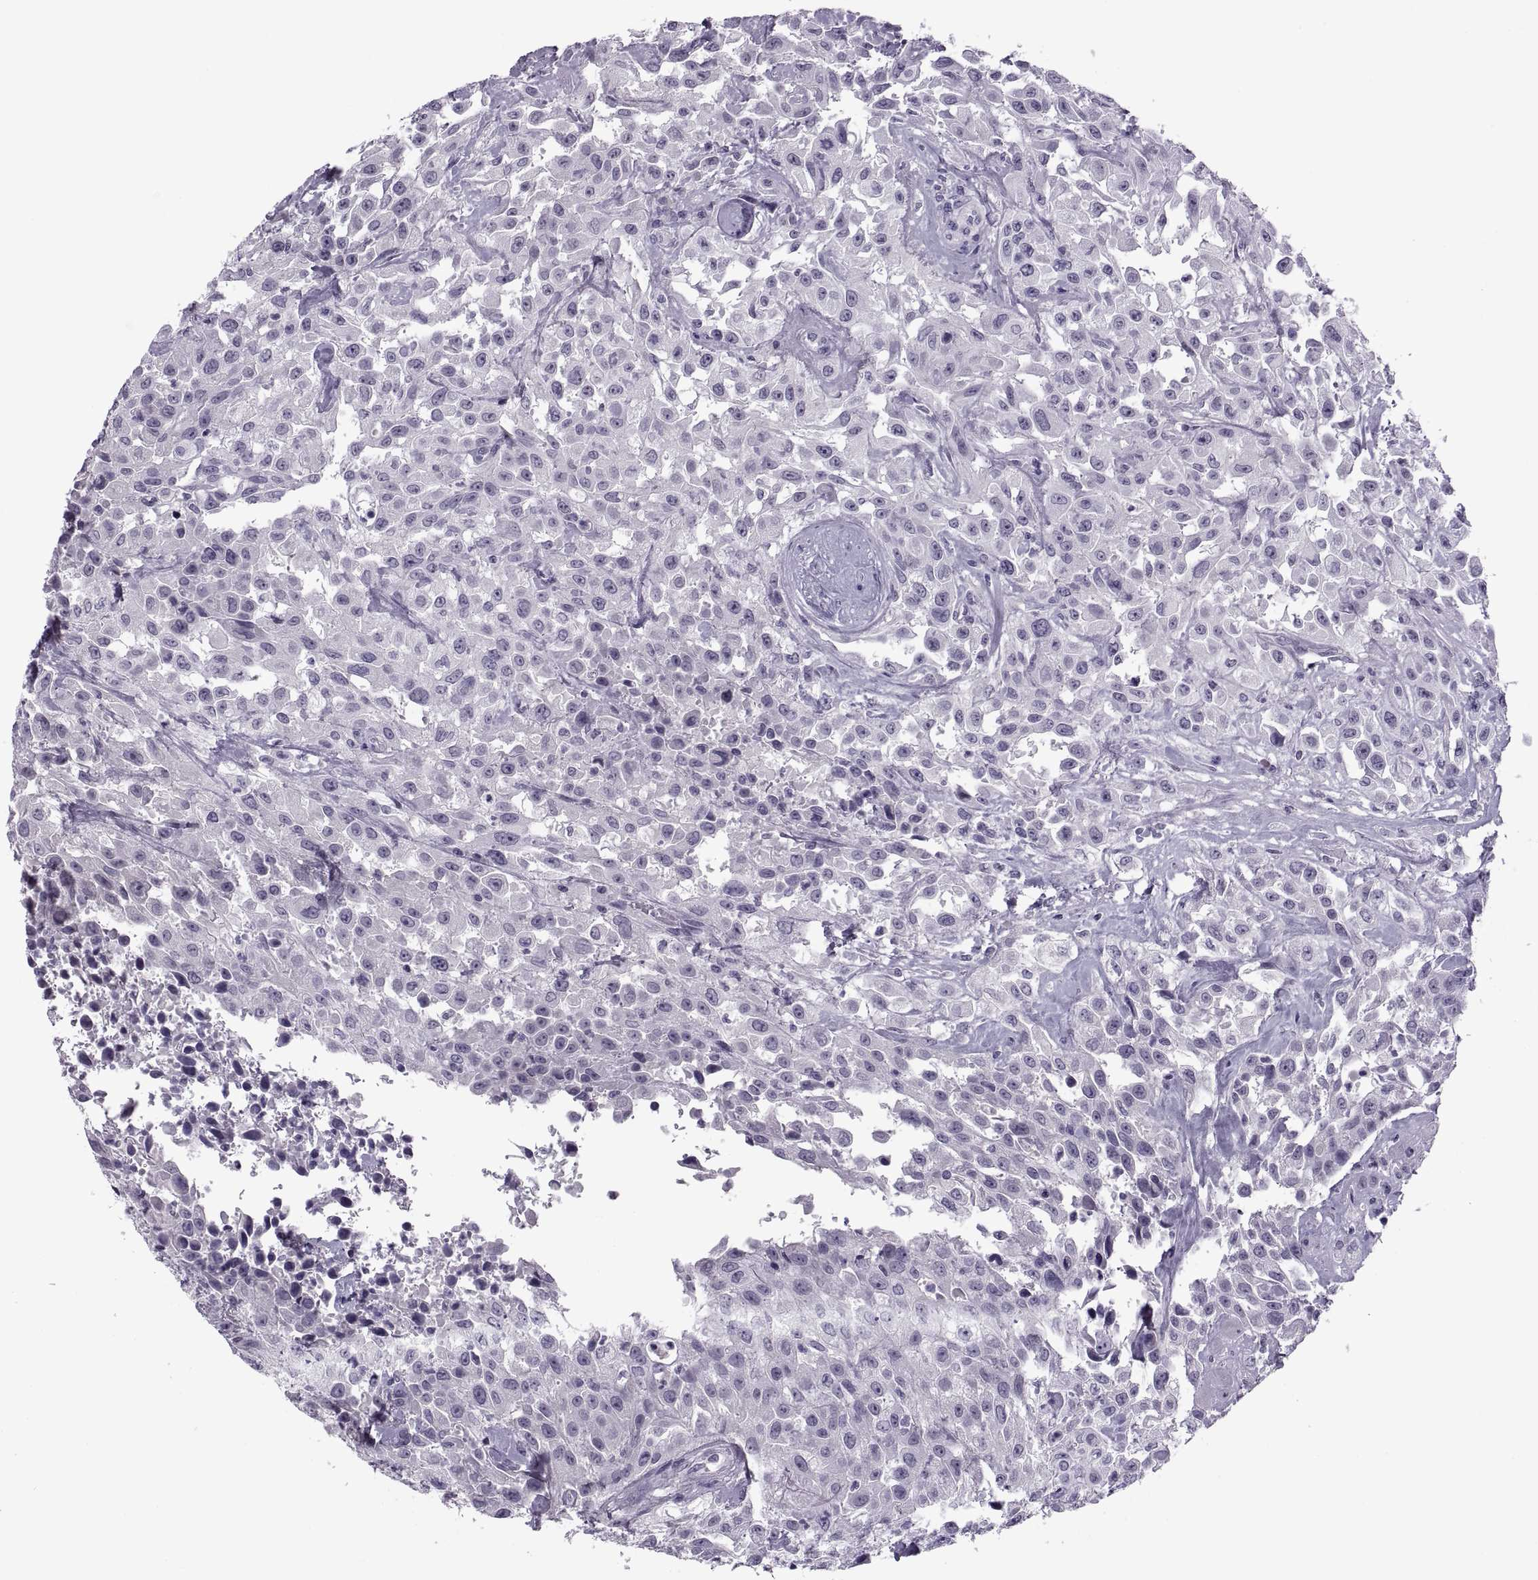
{"staining": {"intensity": "negative", "quantity": "none", "location": "none"}, "tissue": "urothelial cancer", "cell_type": "Tumor cells", "image_type": "cancer", "snomed": [{"axis": "morphology", "description": "Urothelial carcinoma, High grade"}, {"axis": "topography", "description": "Urinary bladder"}], "caption": "The photomicrograph shows no staining of tumor cells in urothelial carcinoma (high-grade).", "gene": "SYNGR4", "patient": {"sex": "male", "age": 79}}